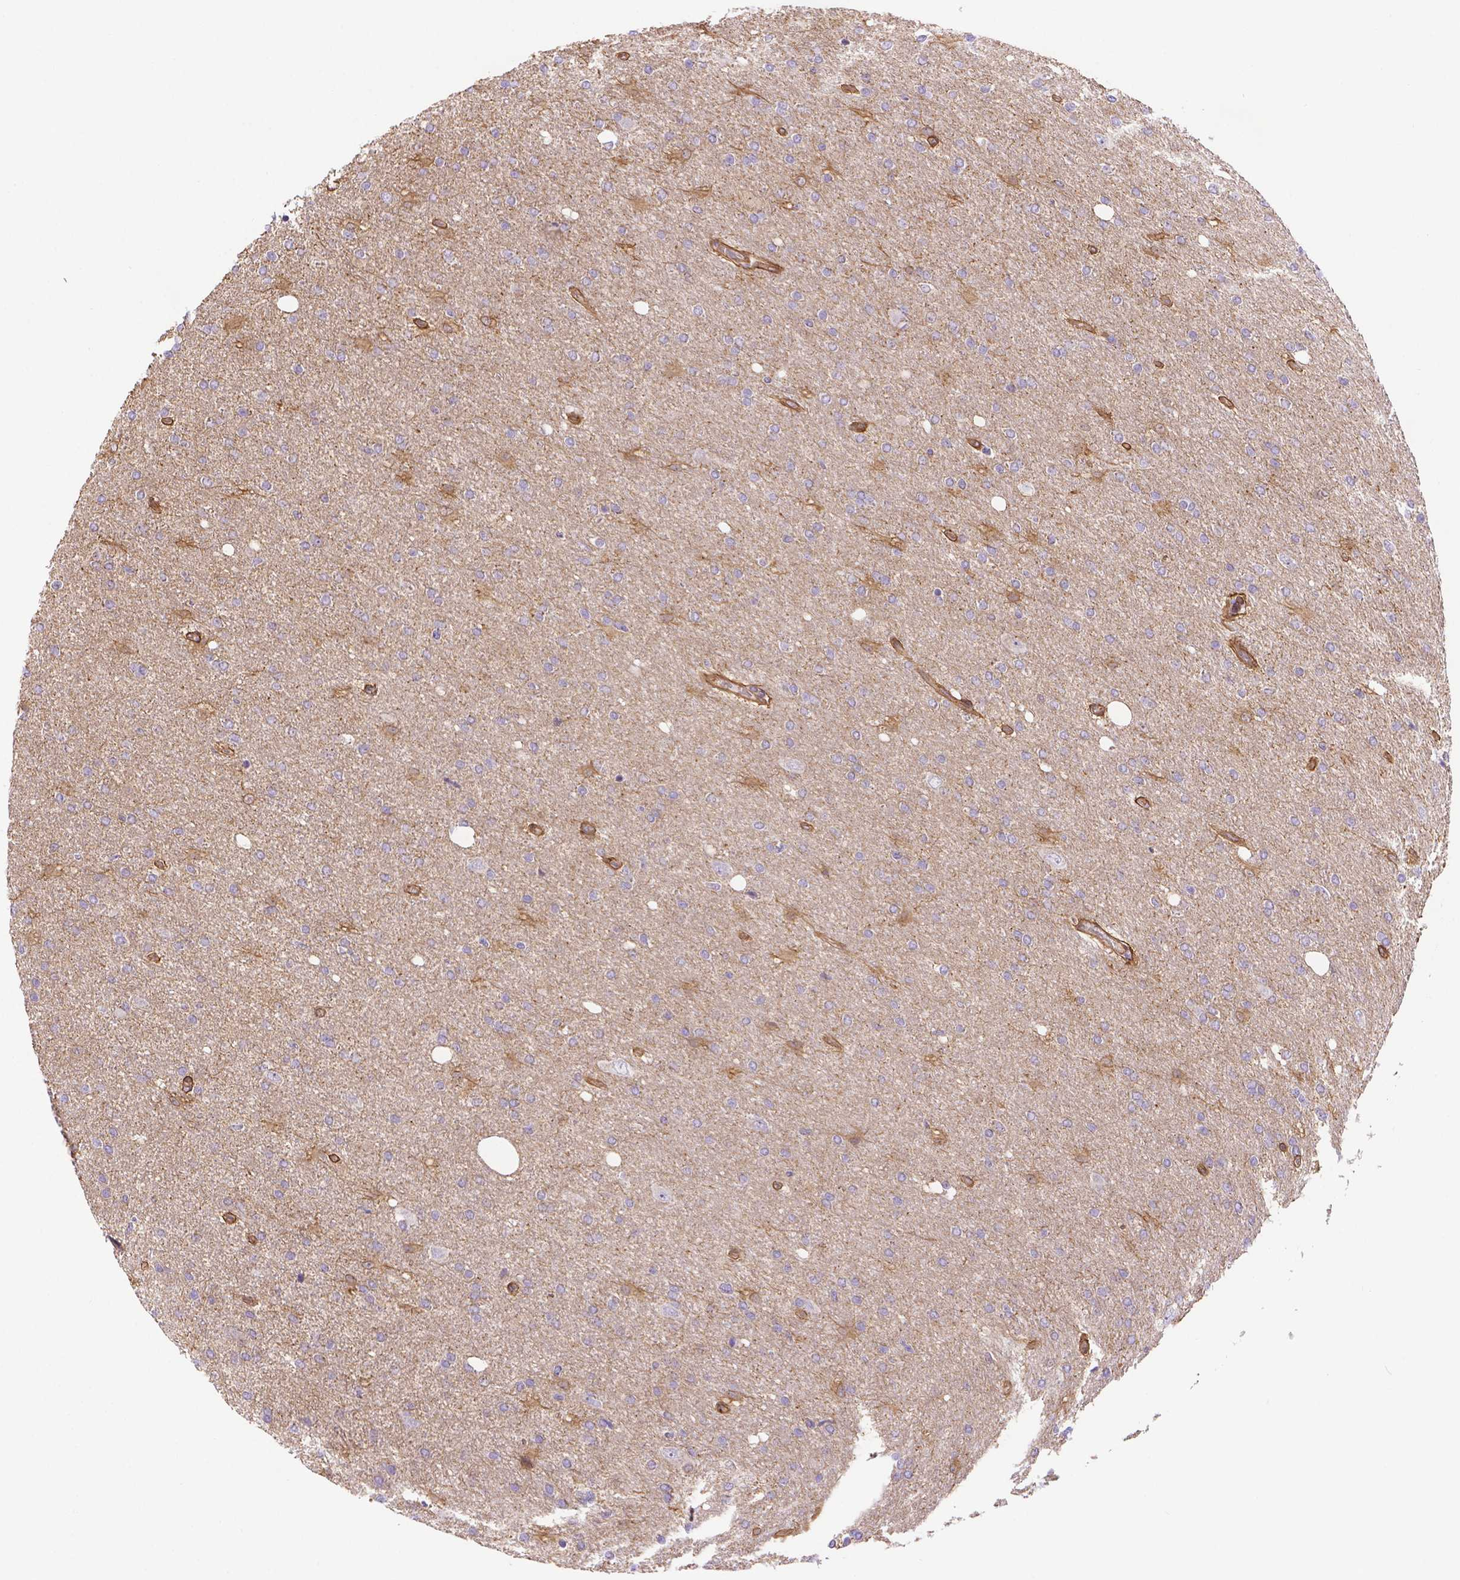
{"staining": {"intensity": "negative", "quantity": "none", "location": "none"}, "tissue": "glioma", "cell_type": "Tumor cells", "image_type": "cancer", "snomed": [{"axis": "morphology", "description": "Glioma, malignant, High grade"}, {"axis": "topography", "description": "Cerebral cortex"}], "caption": "An IHC histopathology image of glioma is shown. There is no staining in tumor cells of glioma.", "gene": "YAP1", "patient": {"sex": "male", "age": 70}}